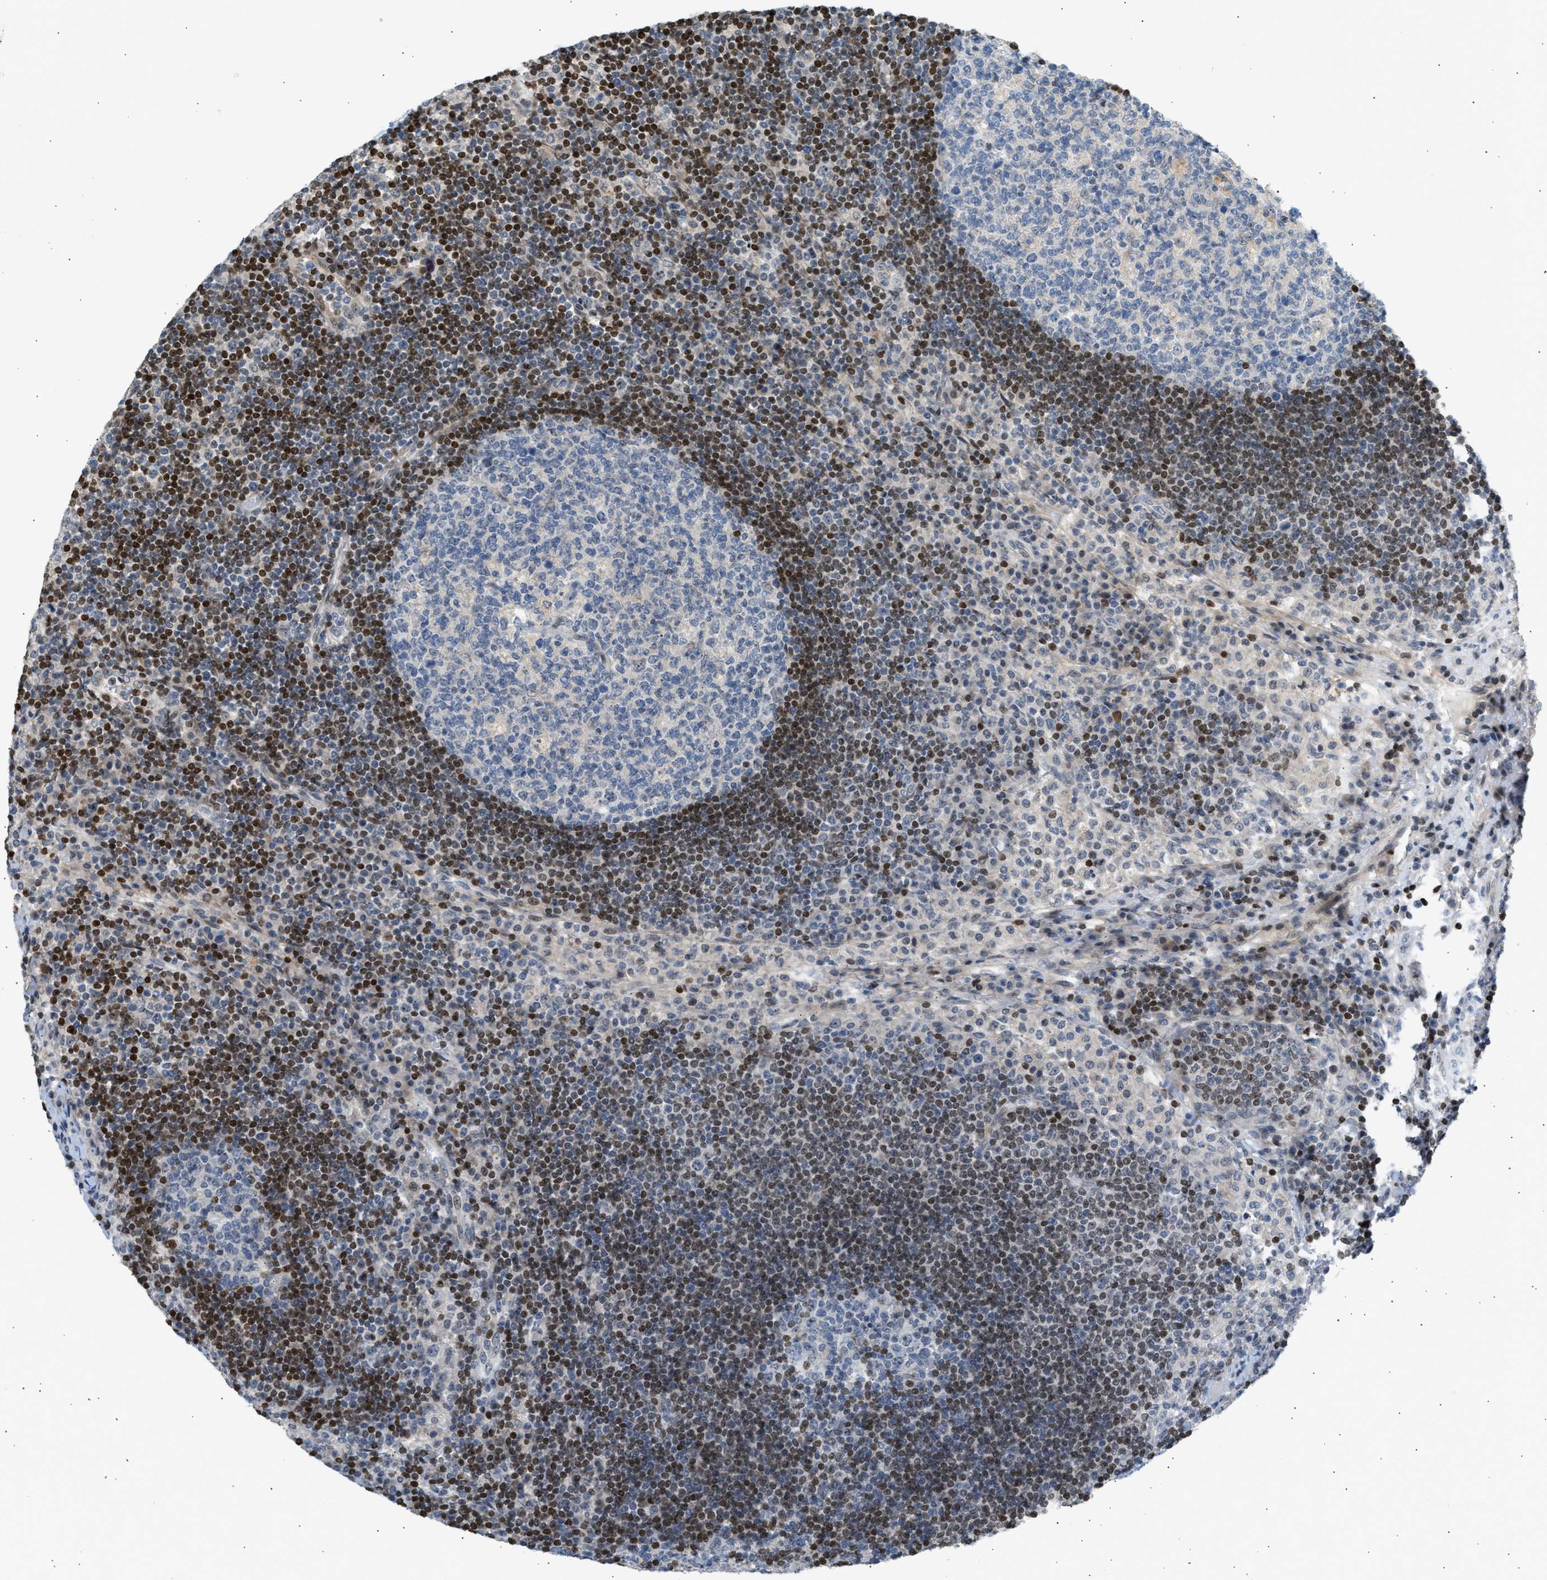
{"staining": {"intensity": "negative", "quantity": "none", "location": "none"}, "tissue": "lymph node", "cell_type": "Germinal center cells", "image_type": "normal", "snomed": [{"axis": "morphology", "description": "Normal tissue, NOS"}, {"axis": "topography", "description": "Lymph node"}], "caption": "This is an IHC micrograph of benign human lymph node. There is no staining in germinal center cells.", "gene": "NPS", "patient": {"sex": "female", "age": 53}}